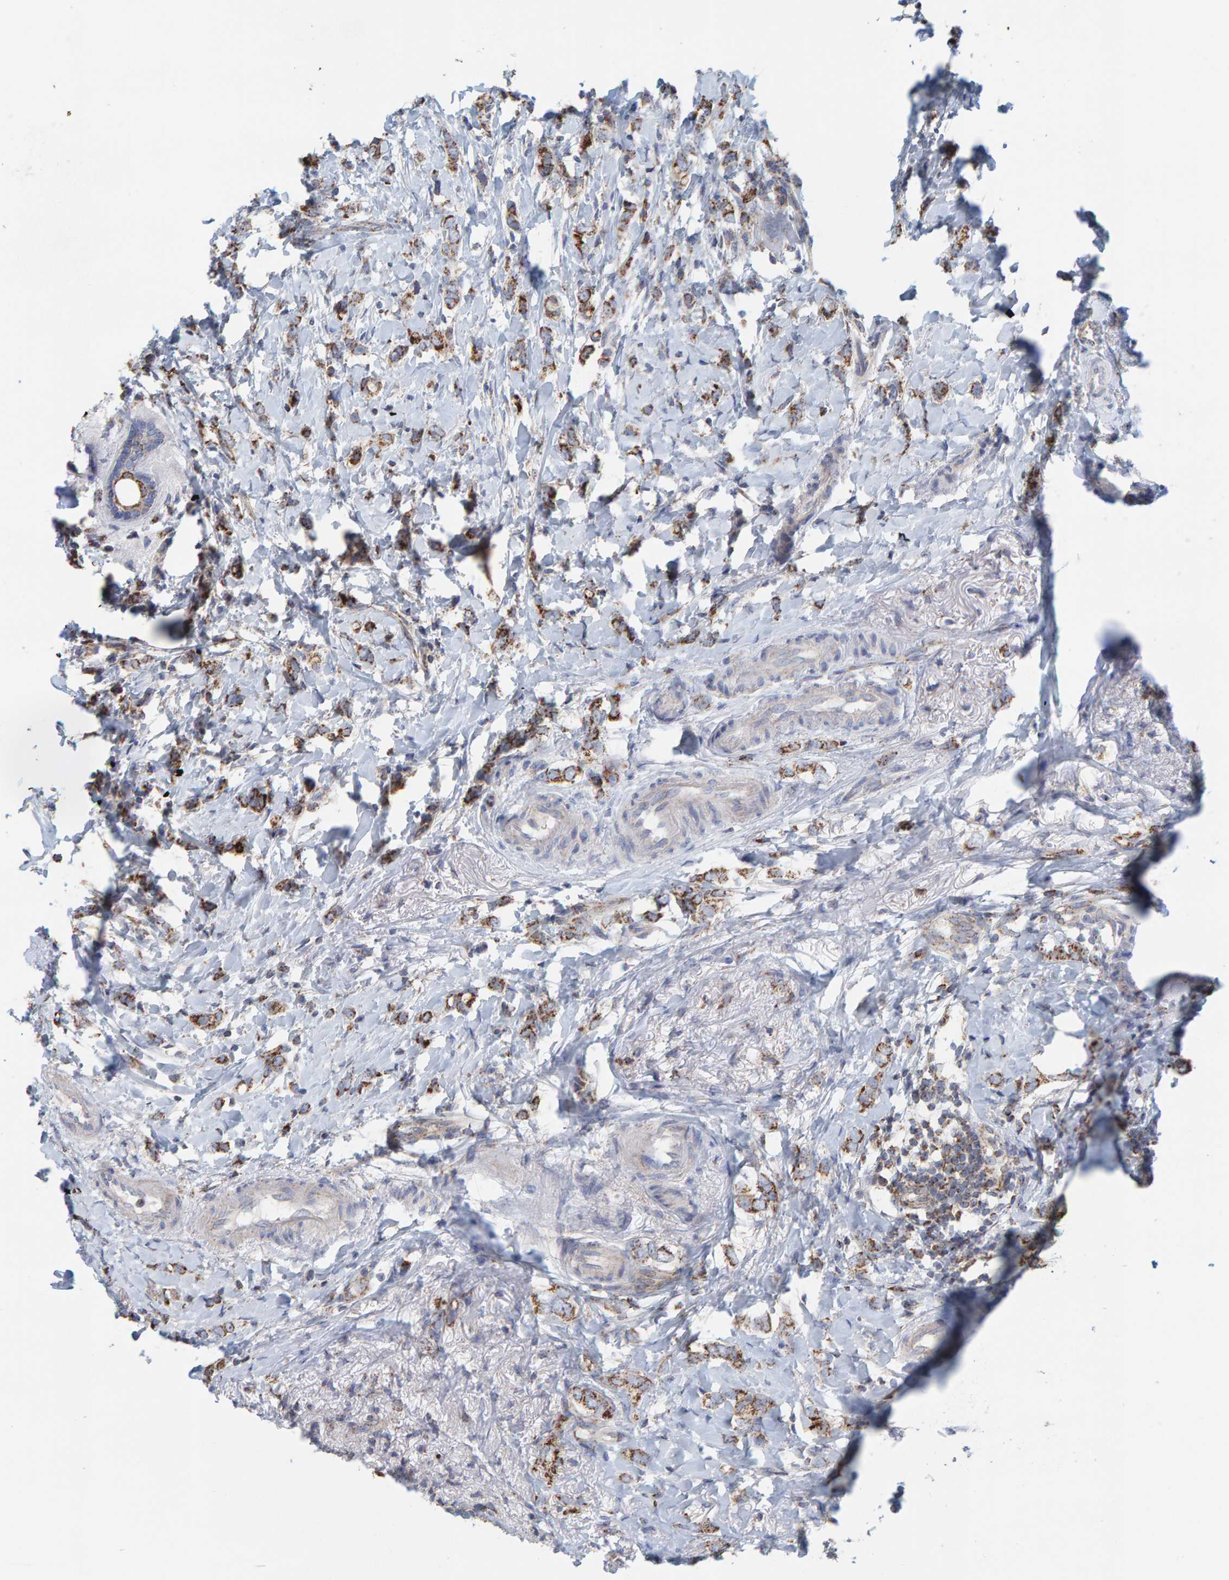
{"staining": {"intensity": "moderate", "quantity": ">75%", "location": "cytoplasmic/membranous"}, "tissue": "breast cancer", "cell_type": "Tumor cells", "image_type": "cancer", "snomed": [{"axis": "morphology", "description": "Lobular carcinoma"}, {"axis": "topography", "description": "Breast"}], "caption": "Immunohistochemistry (IHC) image of human breast cancer (lobular carcinoma) stained for a protein (brown), which exhibits medium levels of moderate cytoplasmic/membranous expression in about >75% of tumor cells.", "gene": "B9D1", "patient": {"sex": "female", "age": 51}}